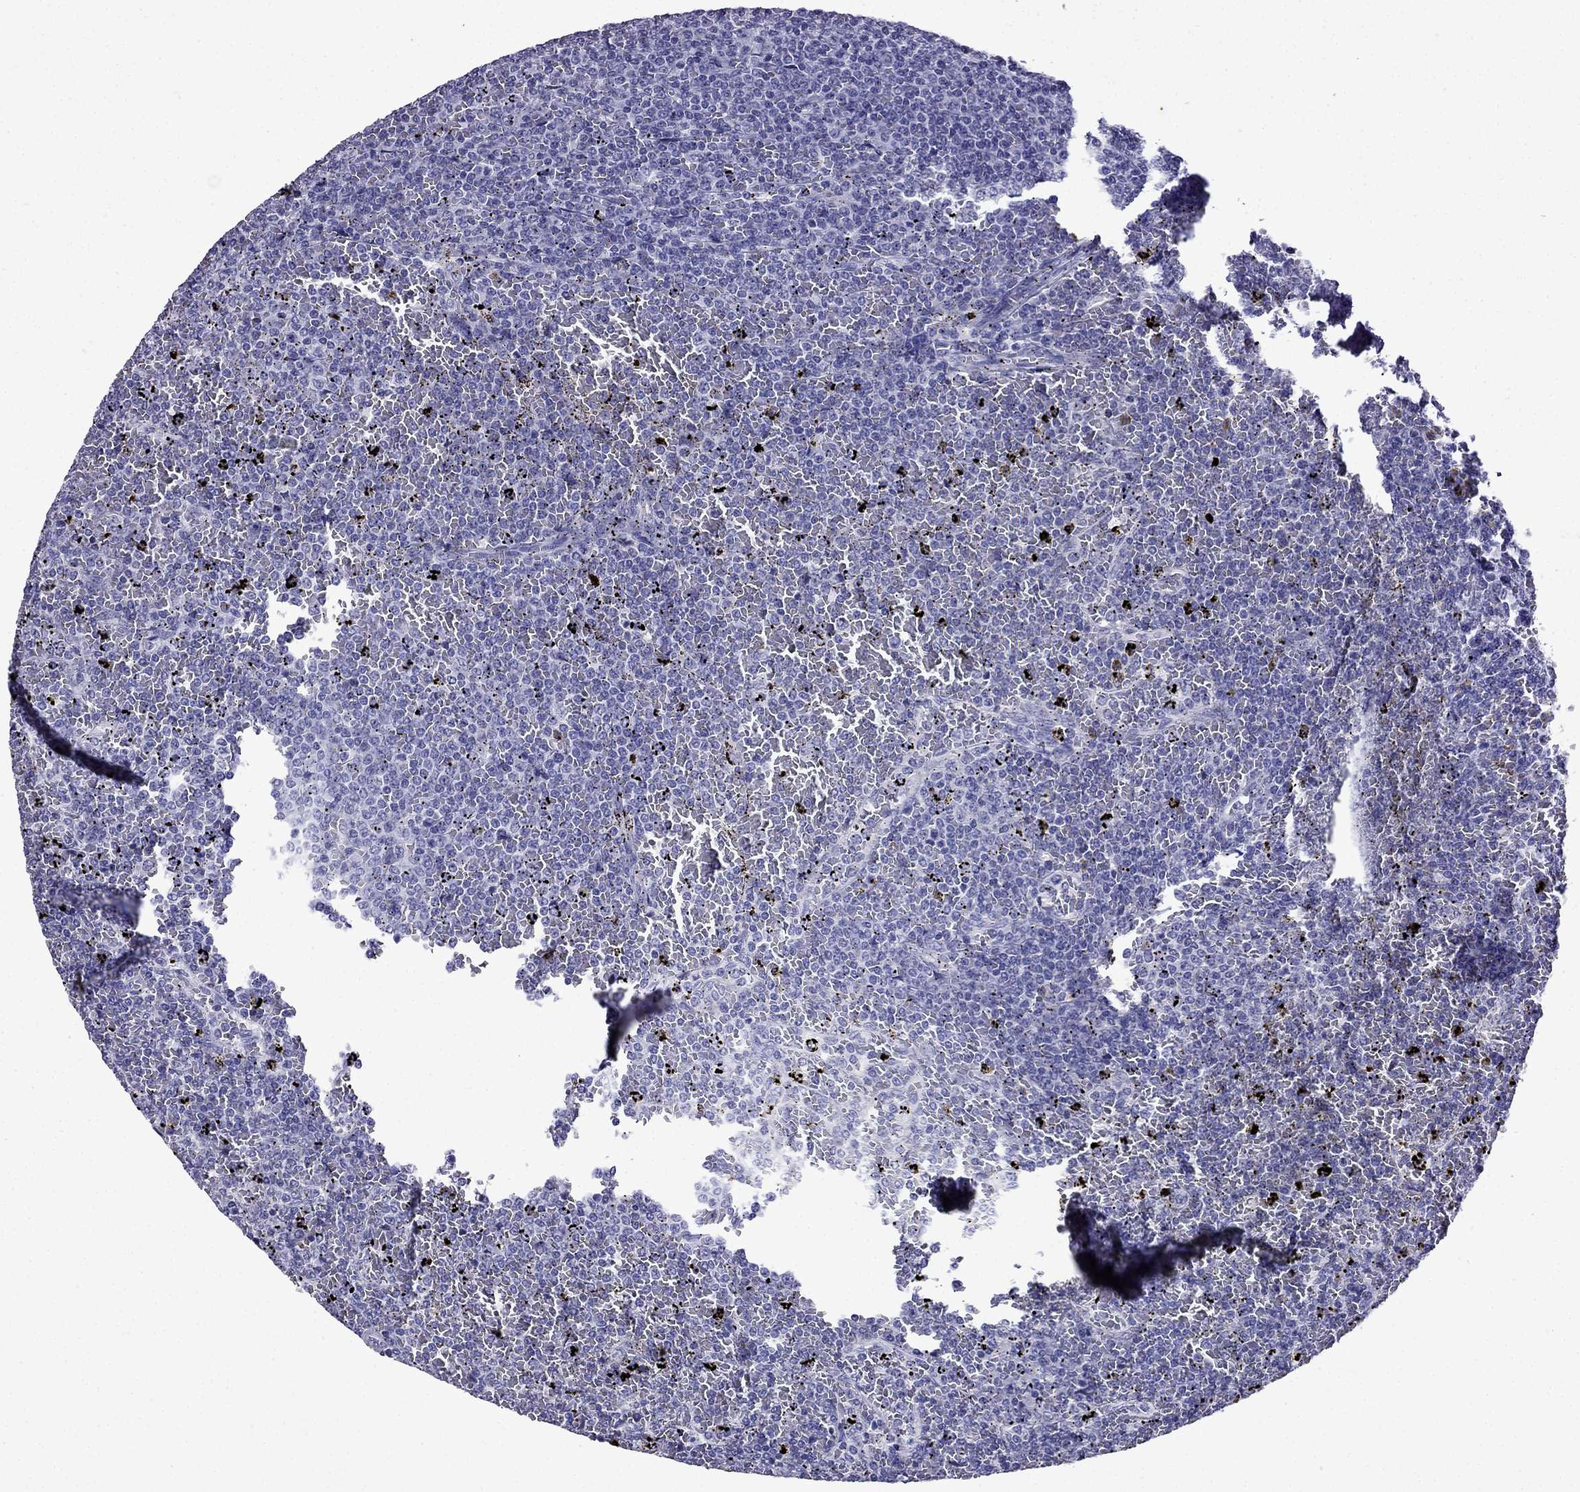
{"staining": {"intensity": "negative", "quantity": "none", "location": "none"}, "tissue": "lymphoma", "cell_type": "Tumor cells", "image_type": "cancer", "snomed": [{"axis": "morphology", "description": "Malignant lymphoma, non-Hodgkin's type, Low grade"}, {"axis": "topography", "description": "Spleen"}], "caption": "High magnification brightfield microscopy of malignant lymphoma, non-Hodgkin's type (low-grade) stained with DAB (3,3'-diaminobenzidine) (brown) and counterstained with hematoxylin (blue): tumor cells show no significant positivity.", "gene": "DNAH17", "patient": {"sex": "female", "age": 77}}